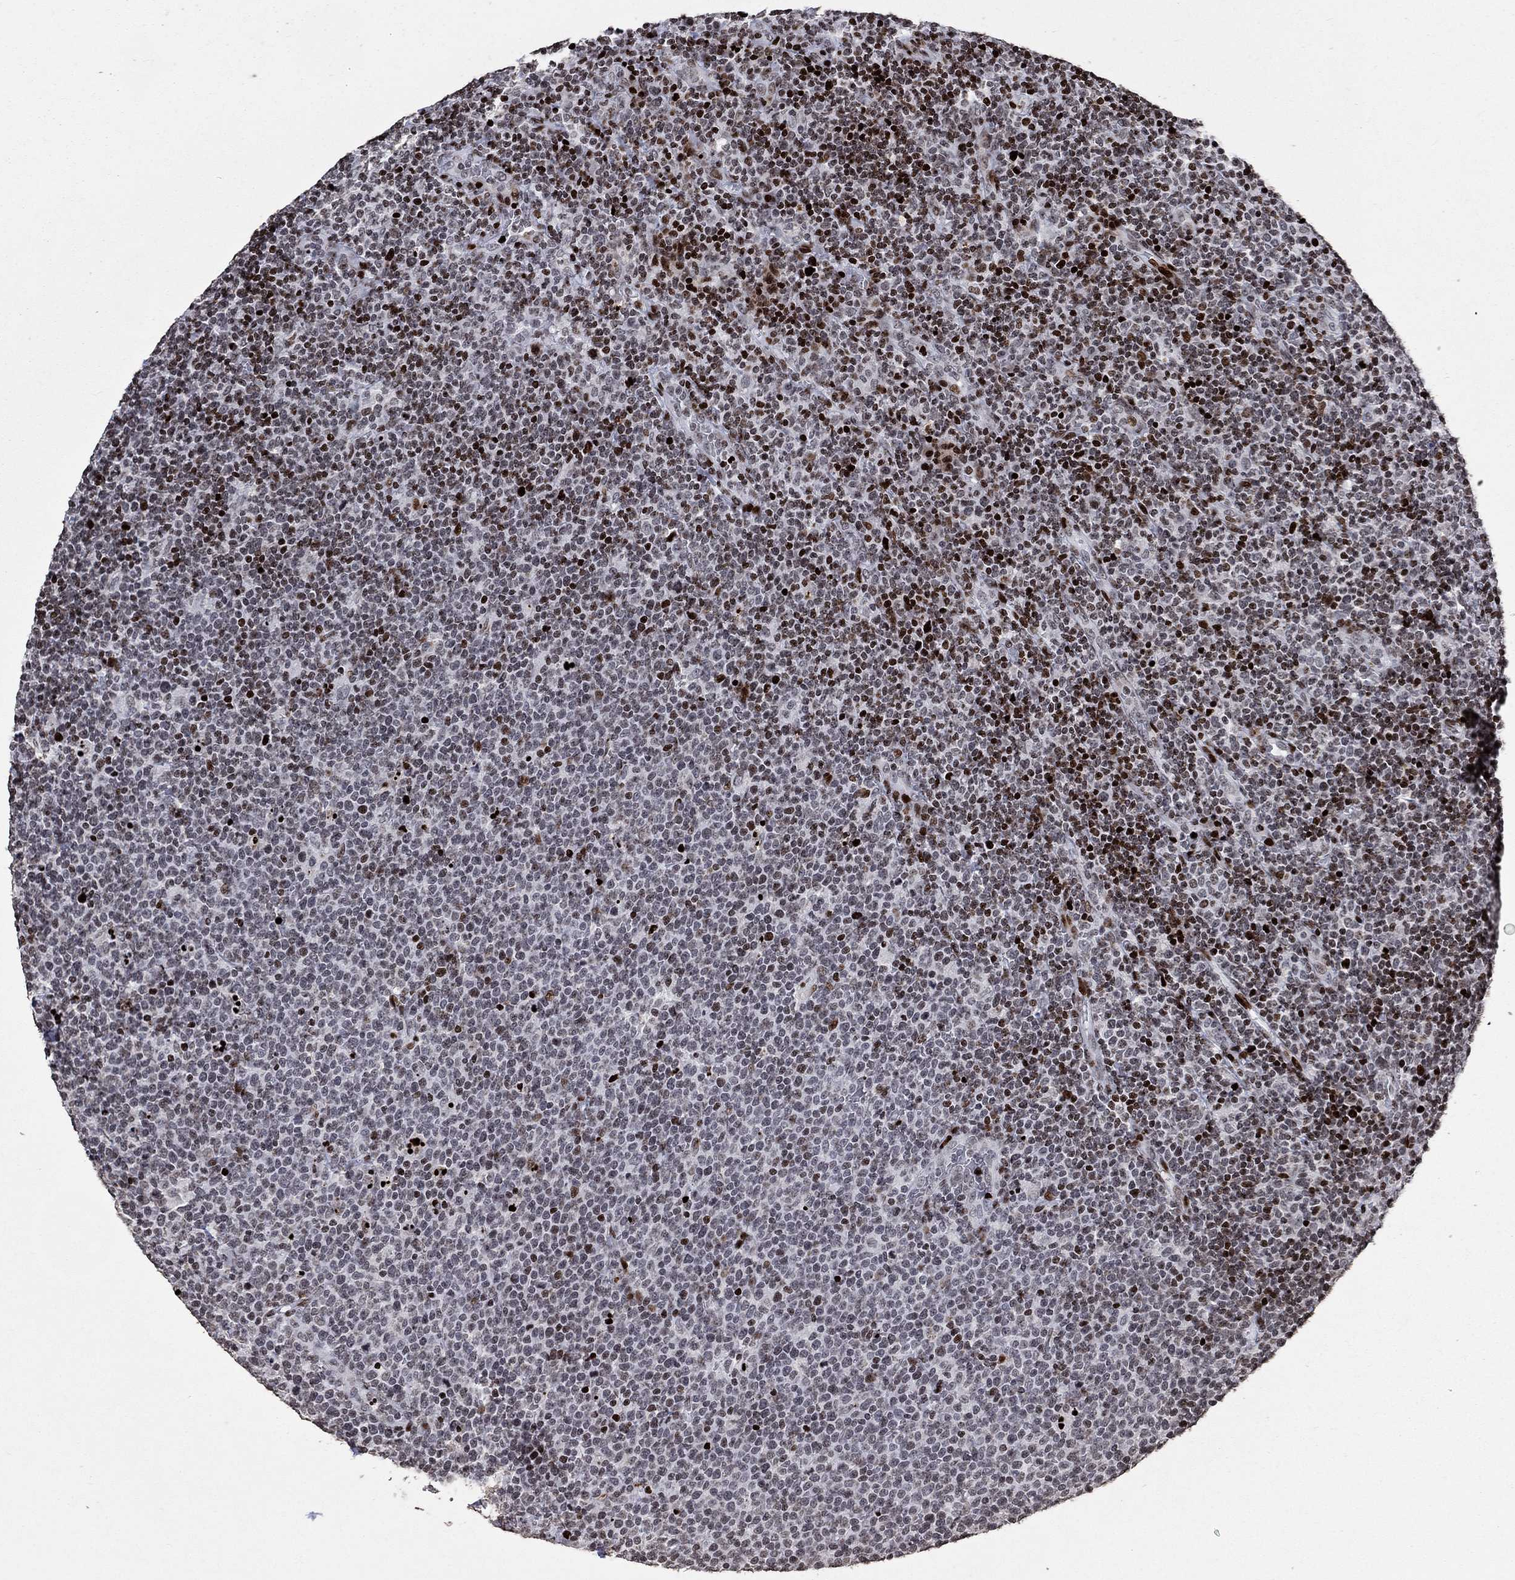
{"staining": {"intensity": "strong", "quantity": "<25%", "location": "nuclear"}, "tissue": "lymphoma", "cell_type": "Tumor cells", "image_type": "cancer", "snomed": [{"axis": "morphology", "description": "Malignant lymphoma, non-Hodgkin's type, High grade"}, {"axis": "topography", "description": "Lymph node"}], "caption": "Protein expression by IHC shows strong nuclear positivity in about <25% of tumor cells in high-grade malignant lymphoma, non-Hodgkin's type. The protein is shown in brown color, while the nuclei are stained blue.", "gene": "SRSF3", "patient": {"sex": "male", "age": 61}}